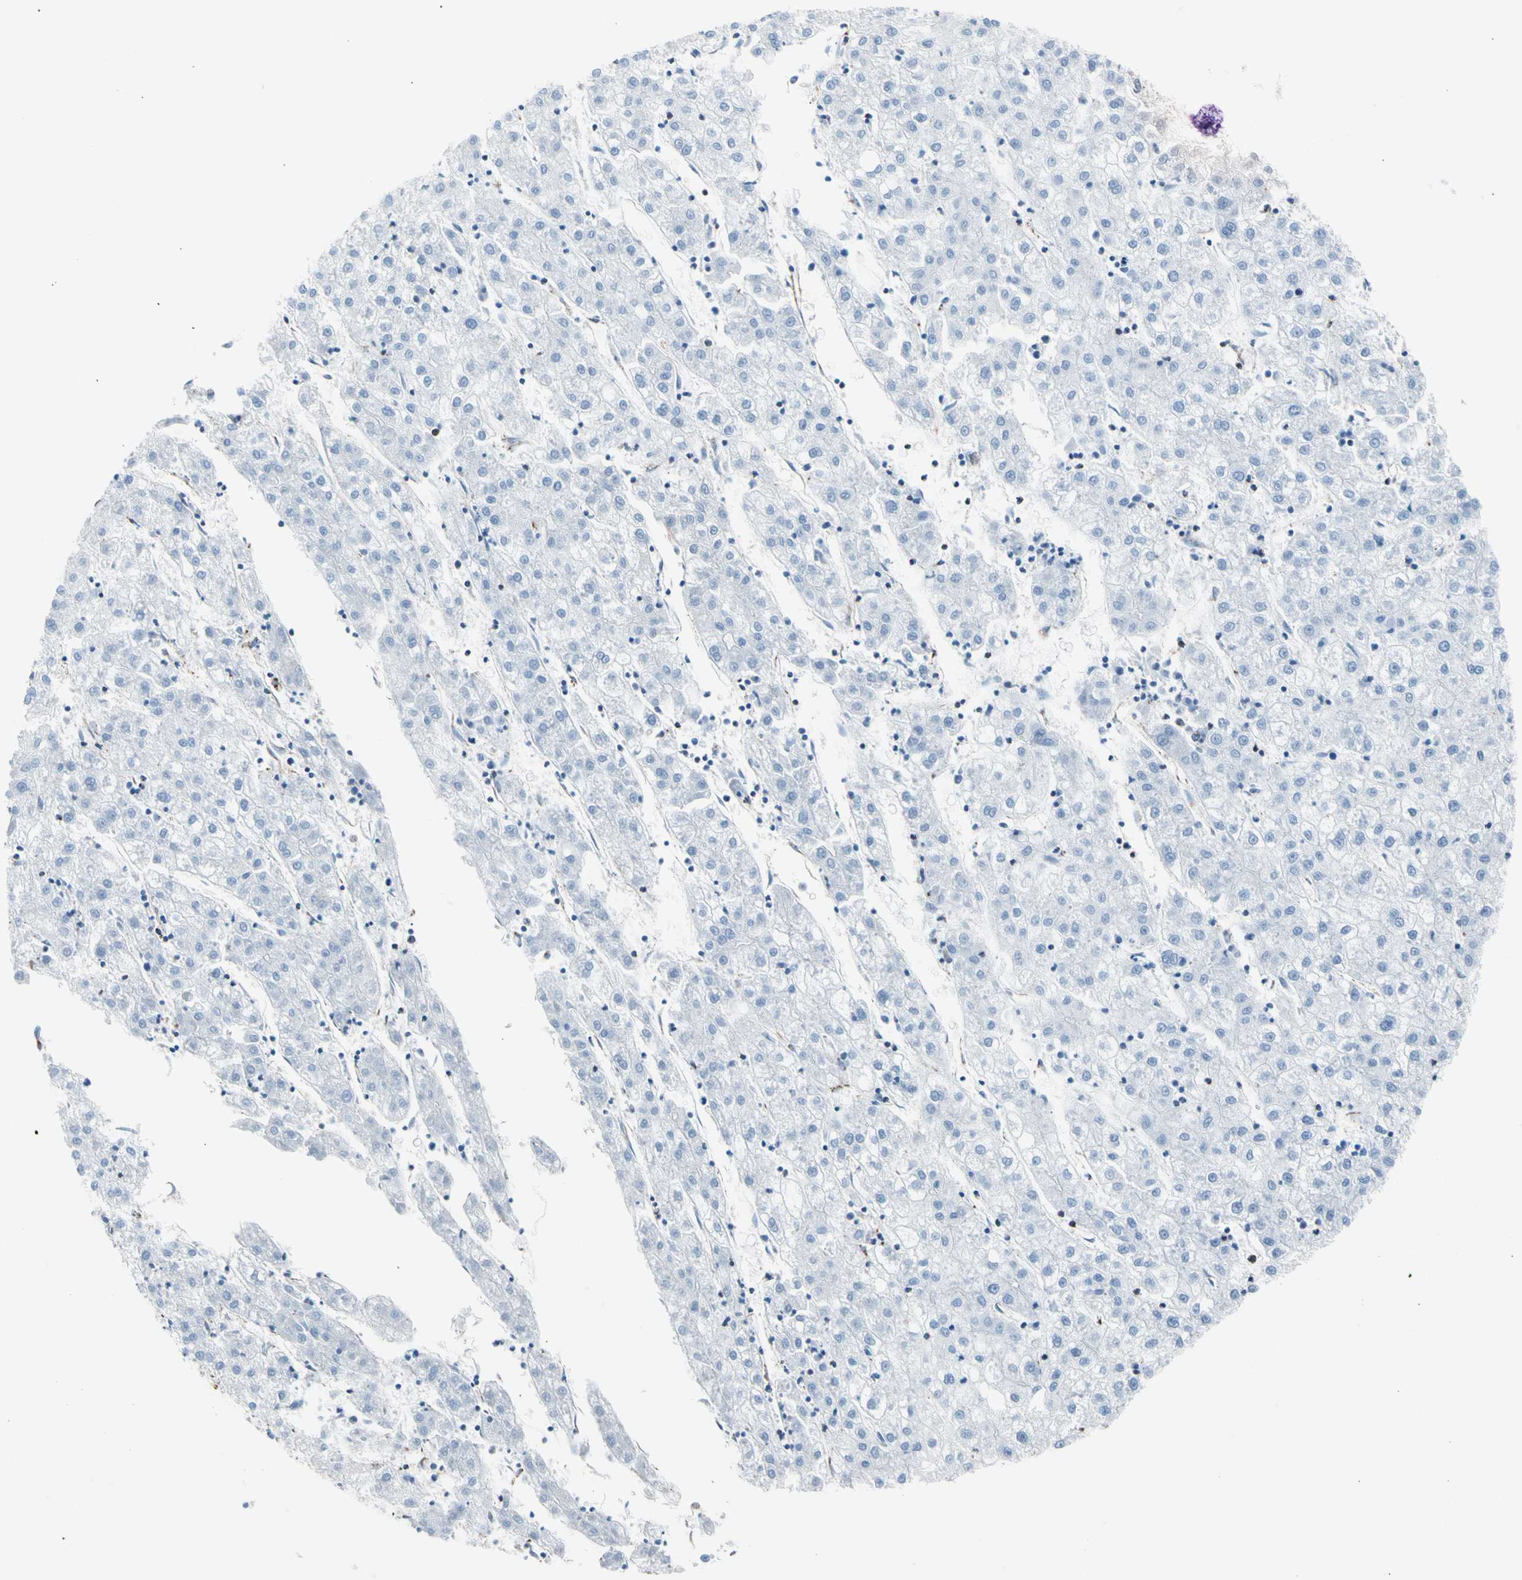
{"staining": {"intensity": "negative", "quantity": "none", "location": "none"}, "tissue": "liver cancer", "cell_type": "Tumor cells", "image_type": "cancer", "snomed": [{"axis": "morphology", "description": "Carcinoma, Hepatocellular, NOS"}, {"axis": "topography", "description": "Liver"}], "caption": "Image shows no significant protein staining in tumor cells of liver cancer.", "gene": "HK1", "patient": {"sex": "male", "age": 72}}